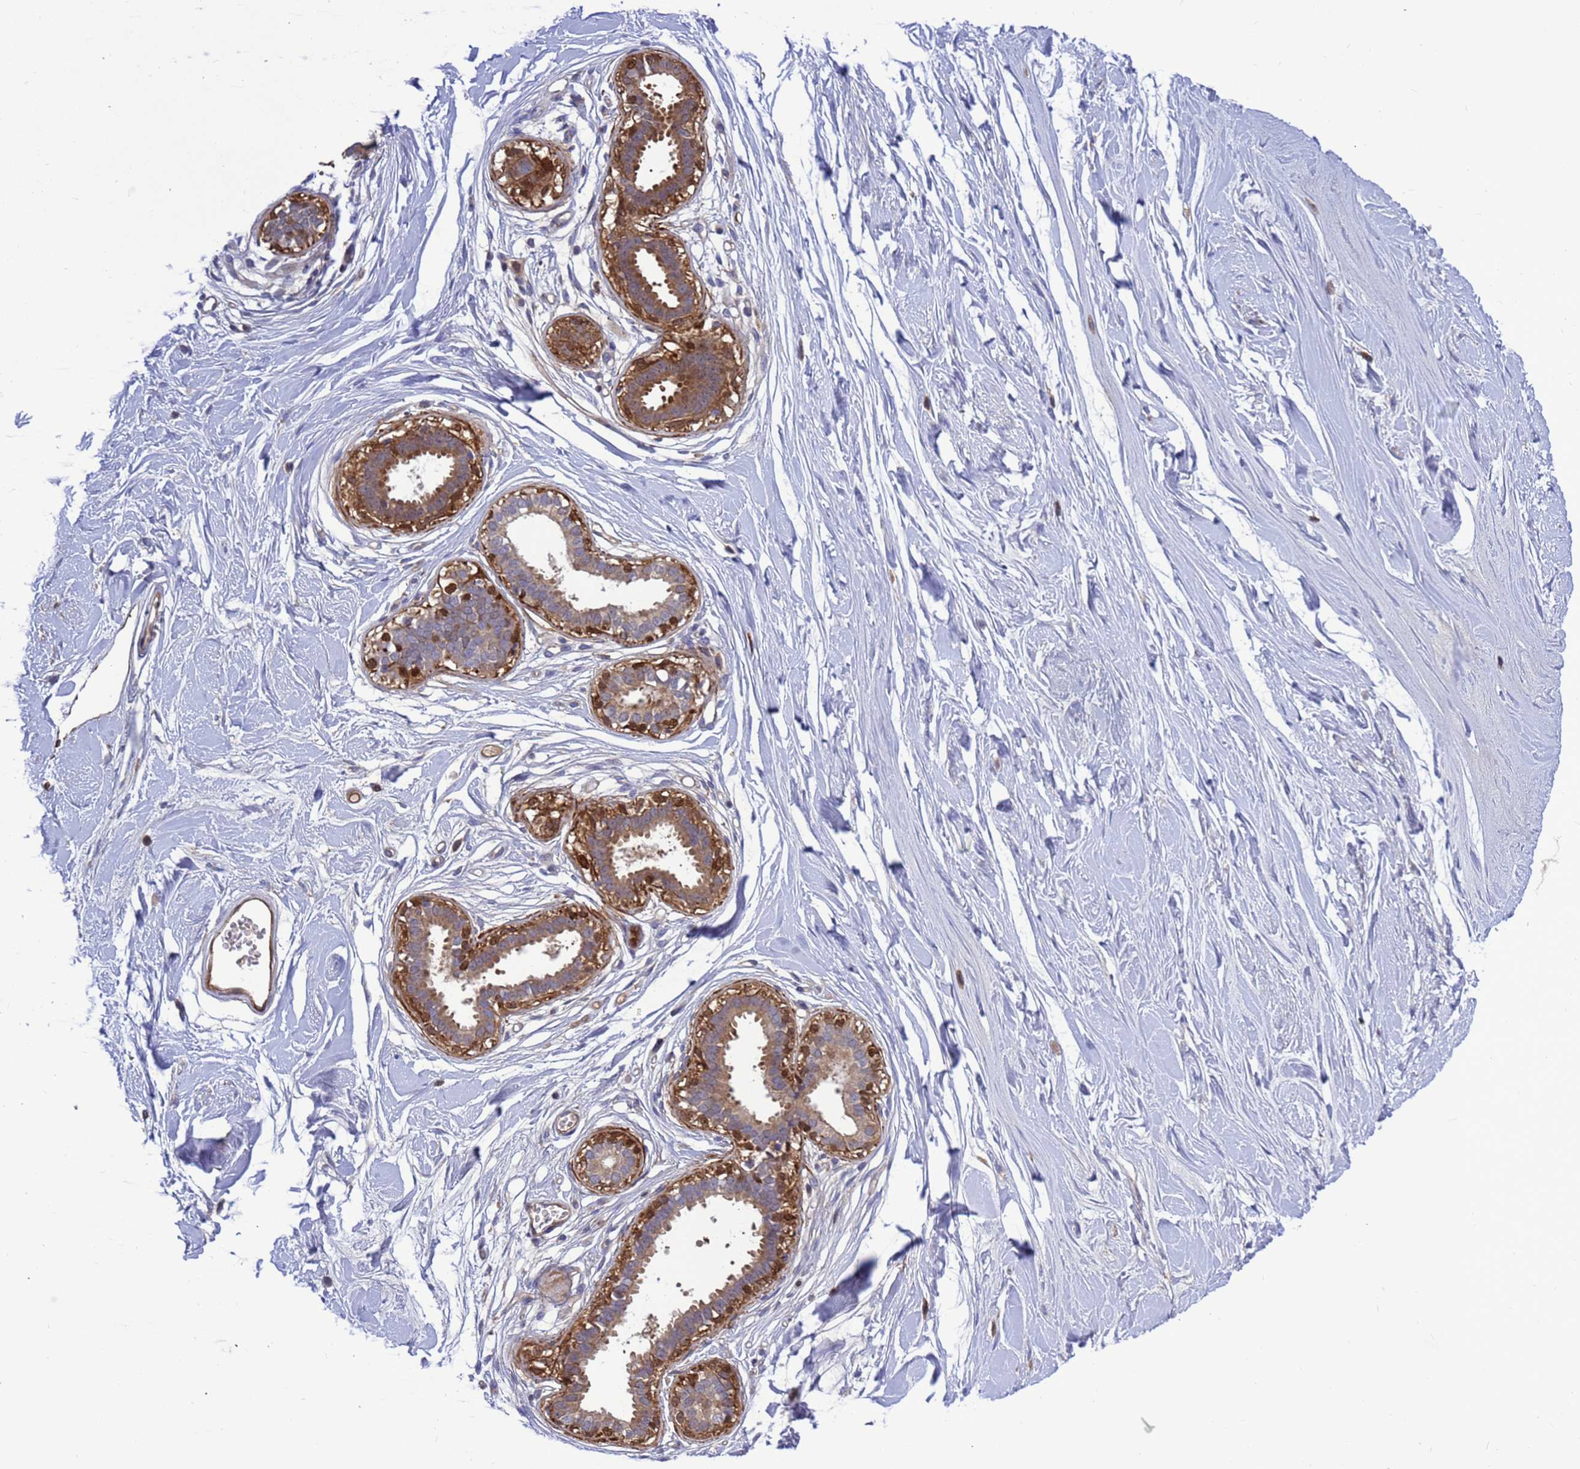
{"staining": {"intensity": "negative", "quantity": "none", "location": "none"}, "tissue": "breast", "cell_type": "Adipocytes", "image_type": "normal", "snomed": [{"axis": "morphology", "description": "Normal tissue, NOS"}, {"axis": "topography", "description": "Breast"}], "caption": "A high-resolution micrograph shows IHC staining of normal breast, which displays no significant expression in adipocytes.", "gene": "FOXRED1", "patient": {"sex": "female", "age": 45}}